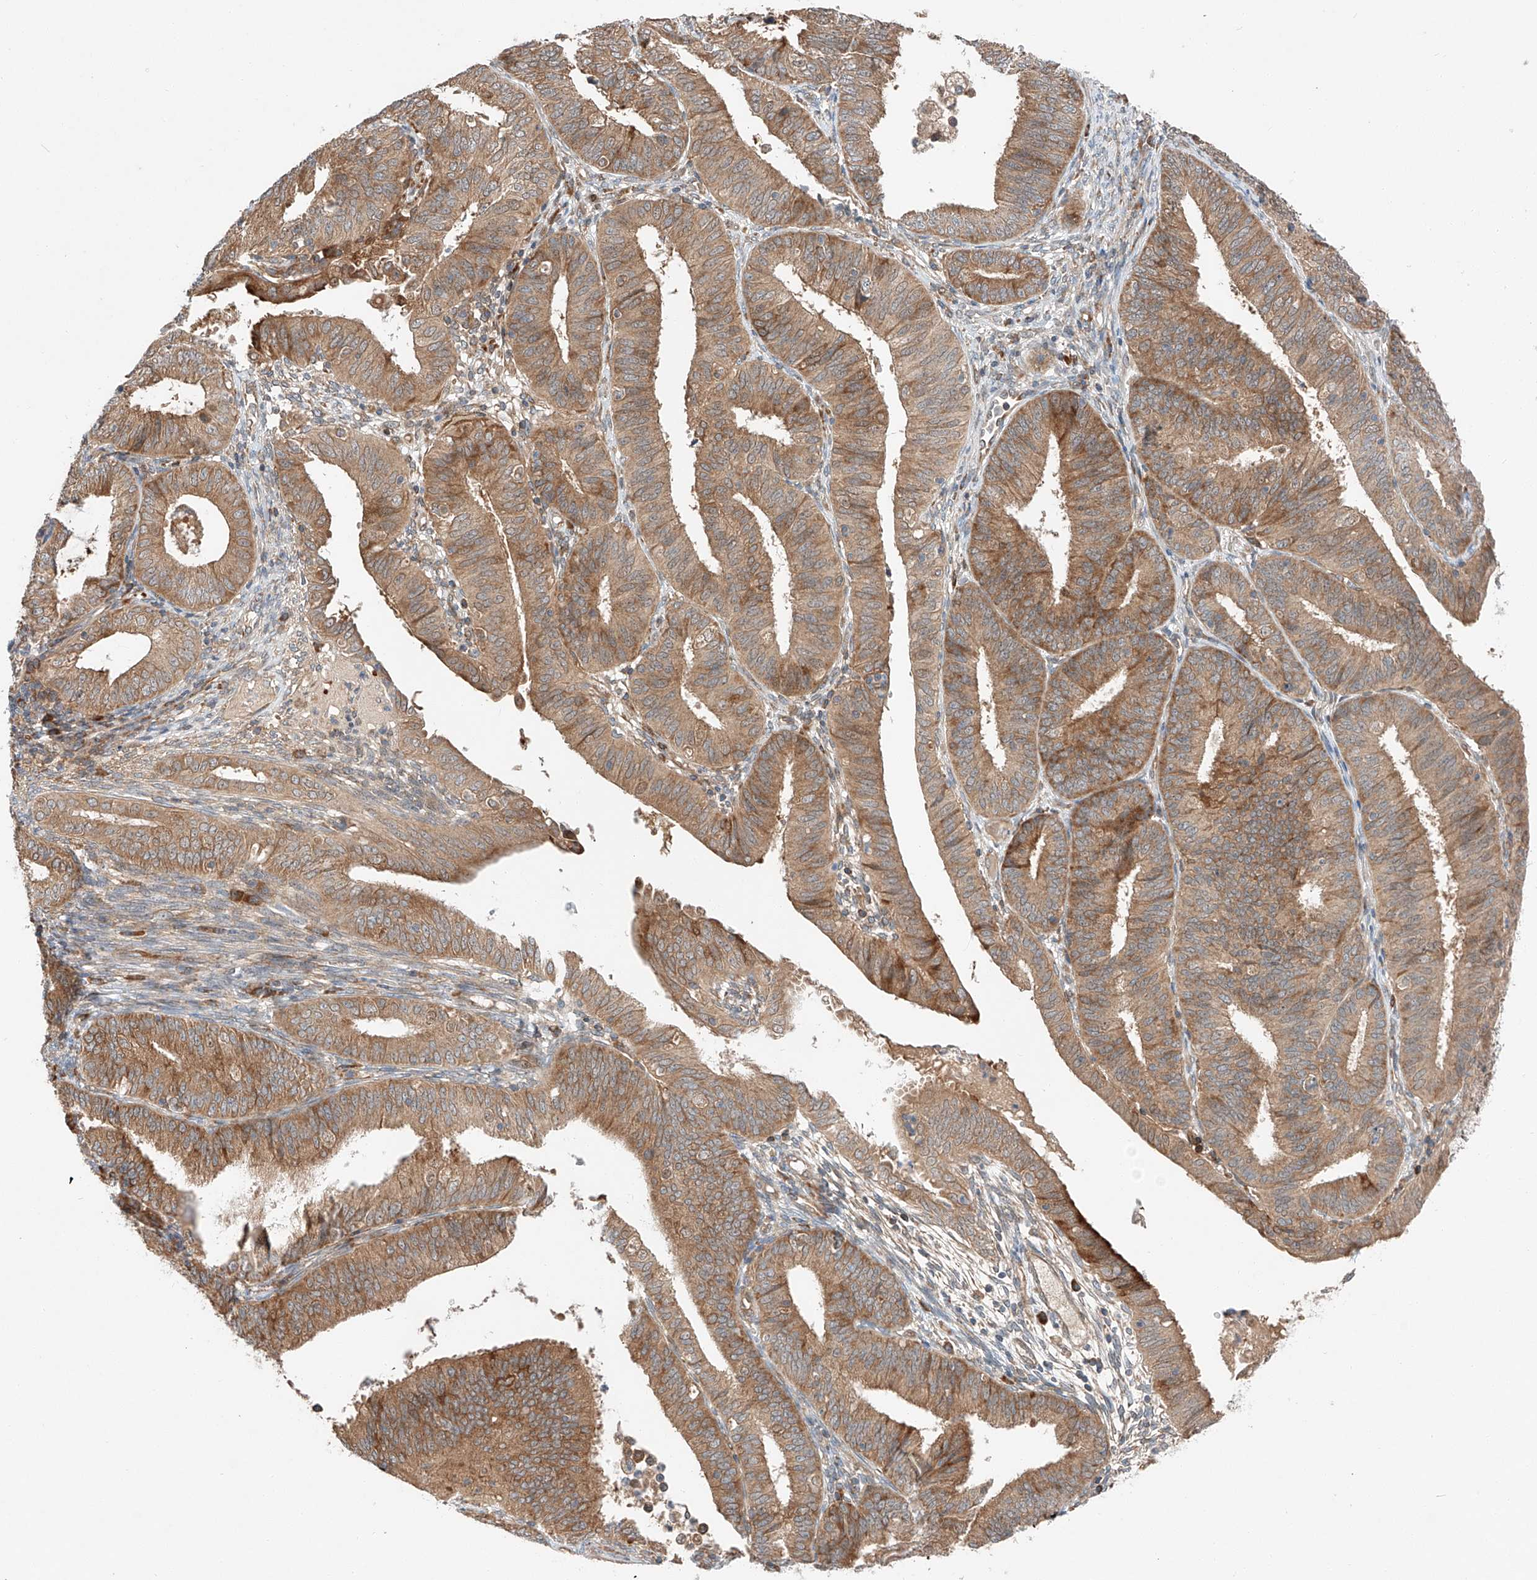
{"staining": {"intensity": "moderate", "quantity": ">75%", "location": "cytoplasmic/membranous"}, "tissue": "endometrial cancer", "cell_type": "Tumor cells", "image_type": "cancer", "snomed": [{"axis": "morphology", "description": "Adenocarcinoma, NOS"}, {"axis": "topography", "description": "Endometrium"}], "caption": "Moderate cytoplasmic/membranous protein expression is seen in approximately >75% of tumor cells in endometrial adenocarcinoma. (DAB (3,3'-diaminobenzidine) = brown stain, brightfield microscopy at high magnification).", "gene": "RUSC1", "patient": {"sex": "female", "age": 51}}